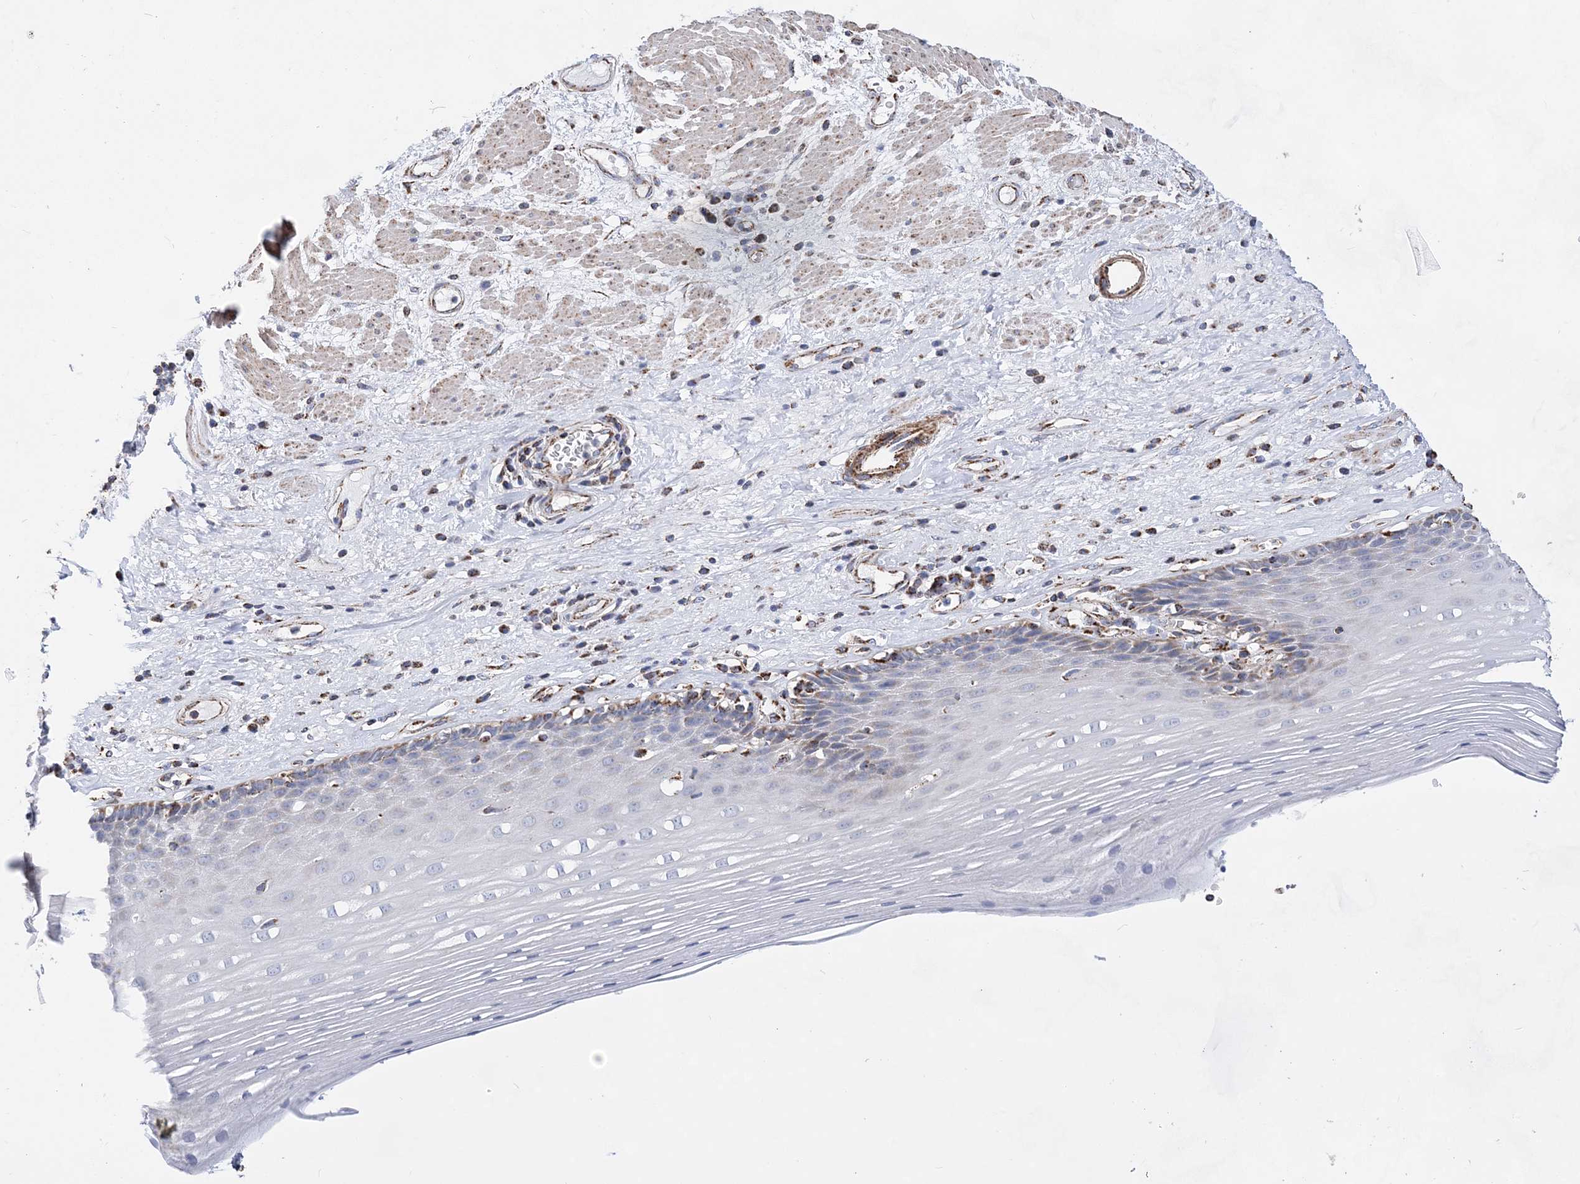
{"staining": {"intensity": "moderate", "quantity": "<25%", "location": "cytoplasmic/membranous"}, "tissue": "esophagus", "cell_type": "Squamous epithelial cells", "image_type": "normal", "snomed": [{"axis": "morphology", "description": "Normal tissue, NOS"}, {"axis": "topography", "description": "Esophagus"}], "caption": "An image of human esophagus stained for a protein demonstrates moderate cytoplasmic/membranous brown staining in squamous epithelial cells. (IHC, brightfield microscopy, high magnification).", "gene": "ACOT9", "patient": {"sex": "male", "age": 62}}